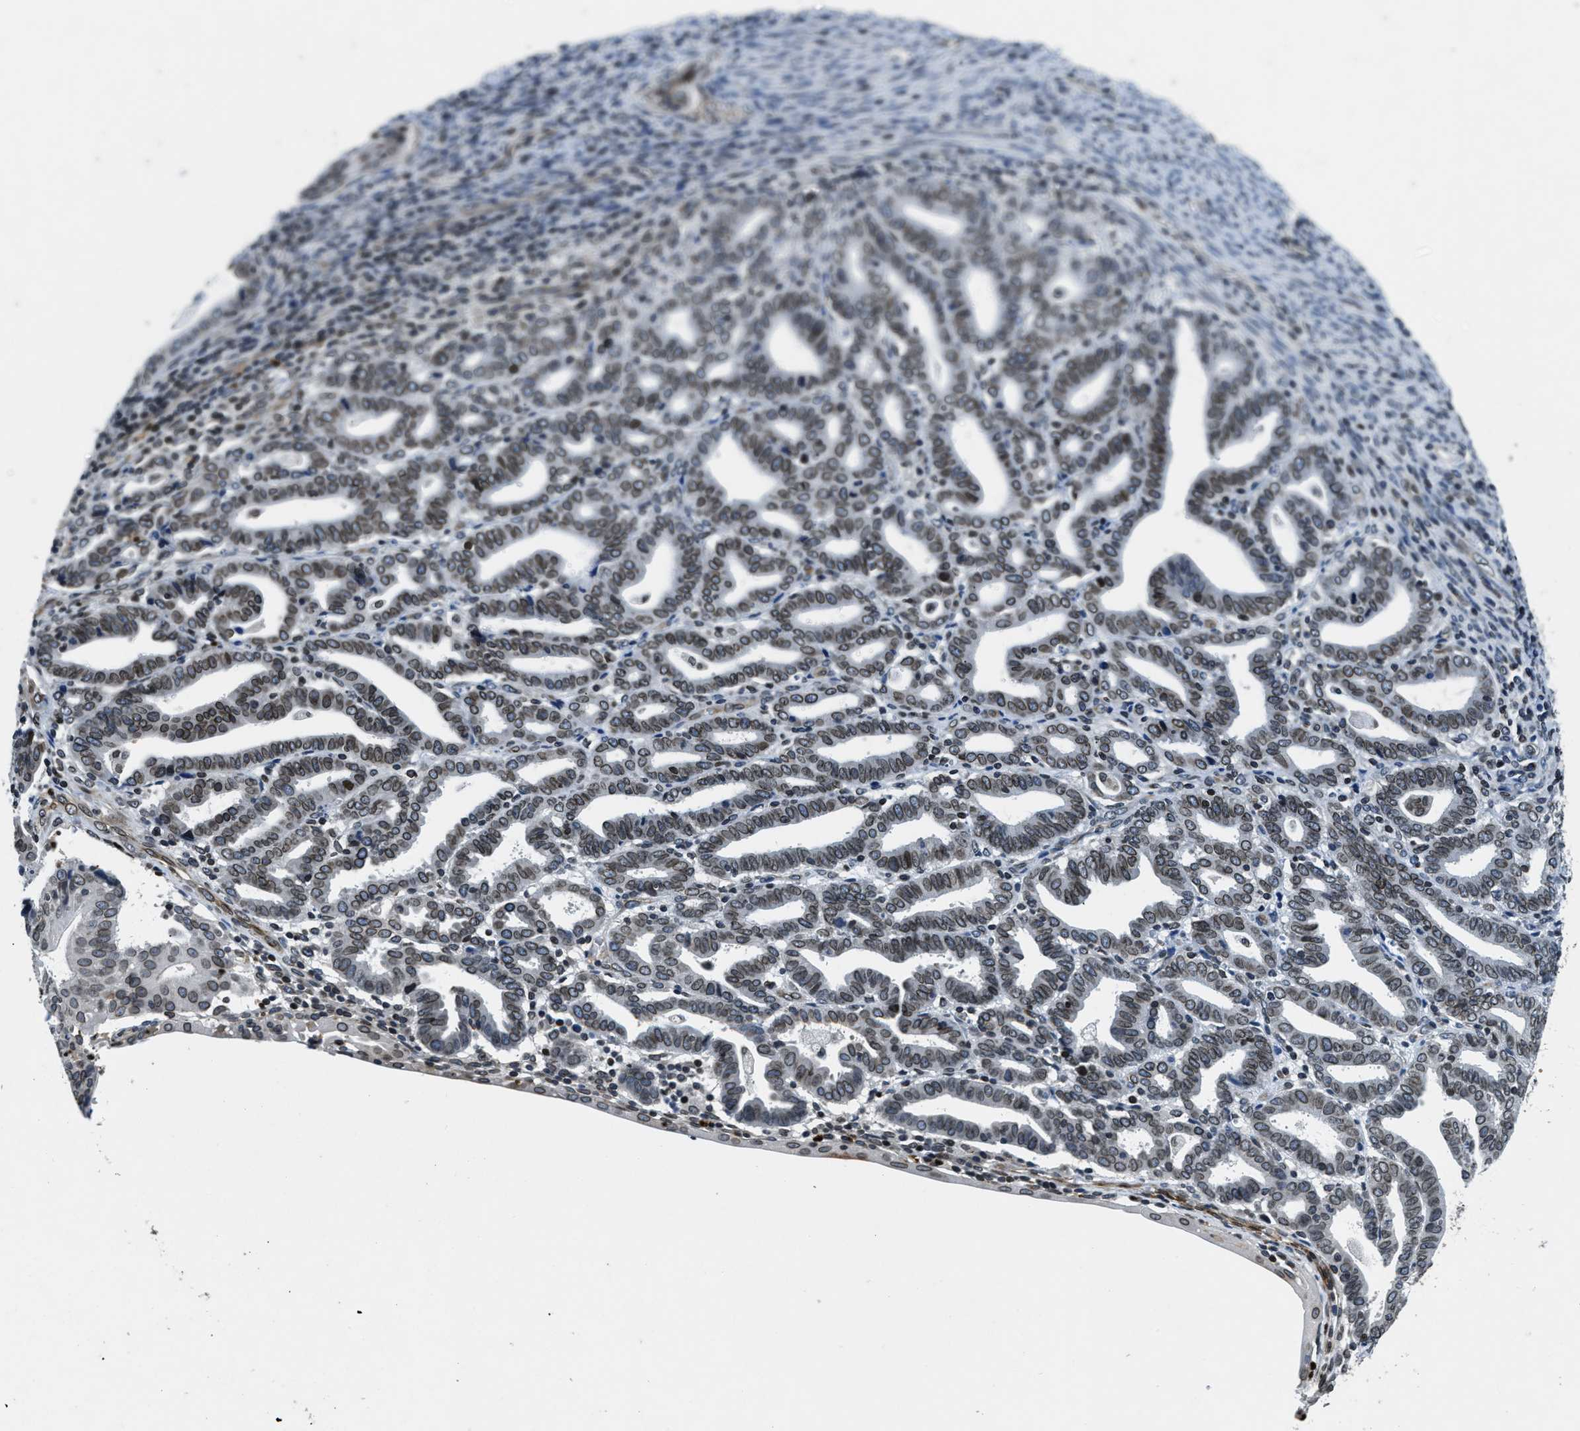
{"staining": {"intensity": "moderate", "quantity": ">75%", "location": "cytoplasmic/membranous,nuclear"}, "tissue": "endometrial cancer", "cell_type": "Tumor cells", "image_type": "cancer", "snomed": [{"axis": "morphology", "description": "Adenocarcinoma, NOS"}, {"axis": "topography", "description": "Uterus"}], "caption": "Adenocarcinoma (endometrial) was stained to show a protein in brown. There is medium levels of moderate cytoplasmic/membranous and nuclear positivity in about >75% of tumor cells.", "gene": "ZC3HC1", "patient": {"sex": "female", "age": 83}}